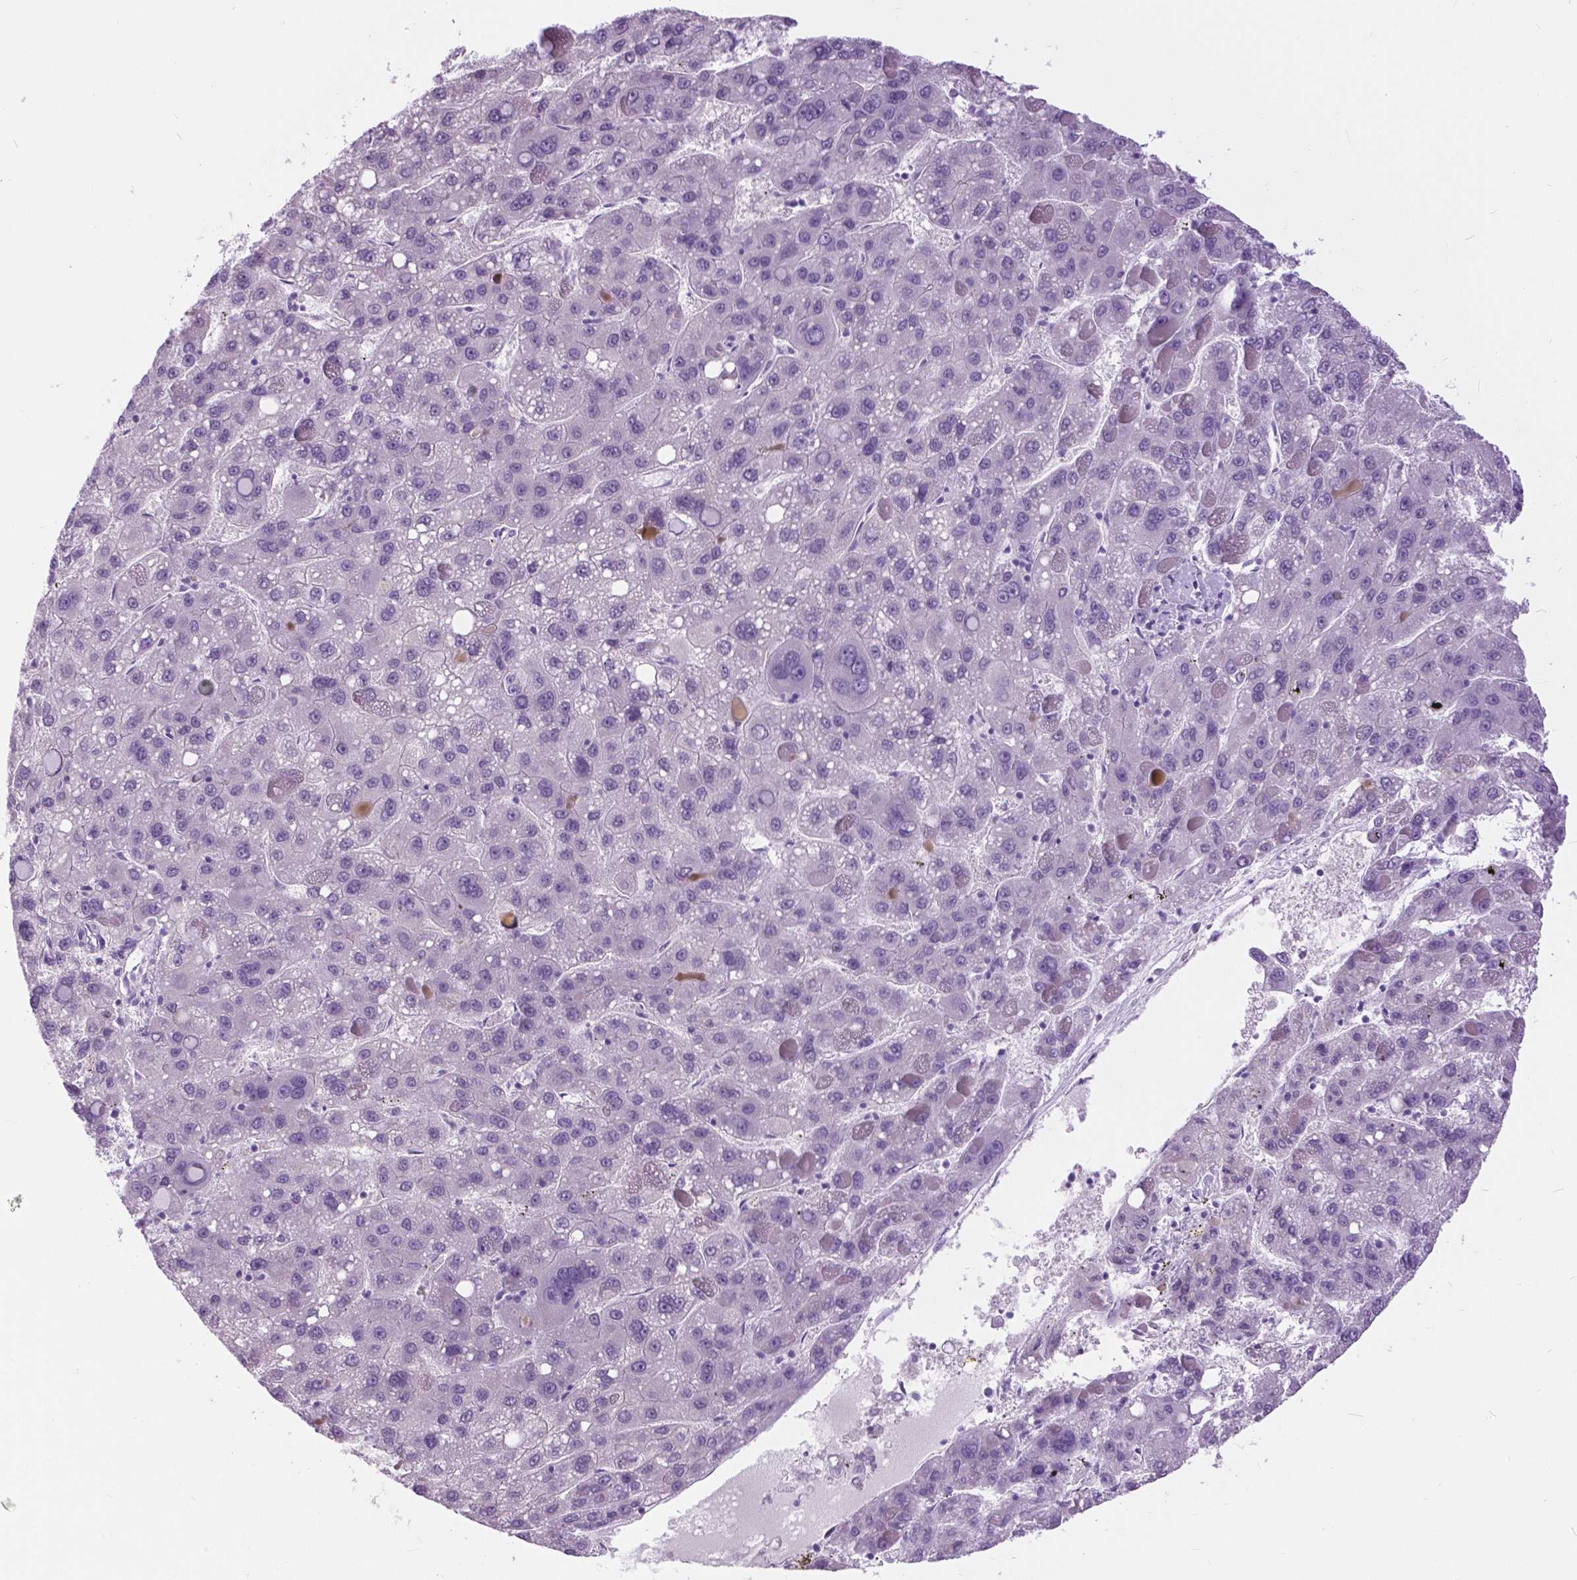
{"staining": {"intensity": "negative", "quantity": "none", "location": "none"}, "tissue": "liver cancer", "cell_type": "Tumor cells", "image_type": "cancer", "snomed": [{"axis": "morphology", "description": "Carcinoma, Hepatocellular, NOS"}, {"axis": "topography", "description": "Liver"}], "caption": "High power microscopy image of an IHC histopathology image of liver cancer, revealing no significant staining in tumor cells.", "gene": "MYOM1", "patient": {"sex": "female", "age": 82}}